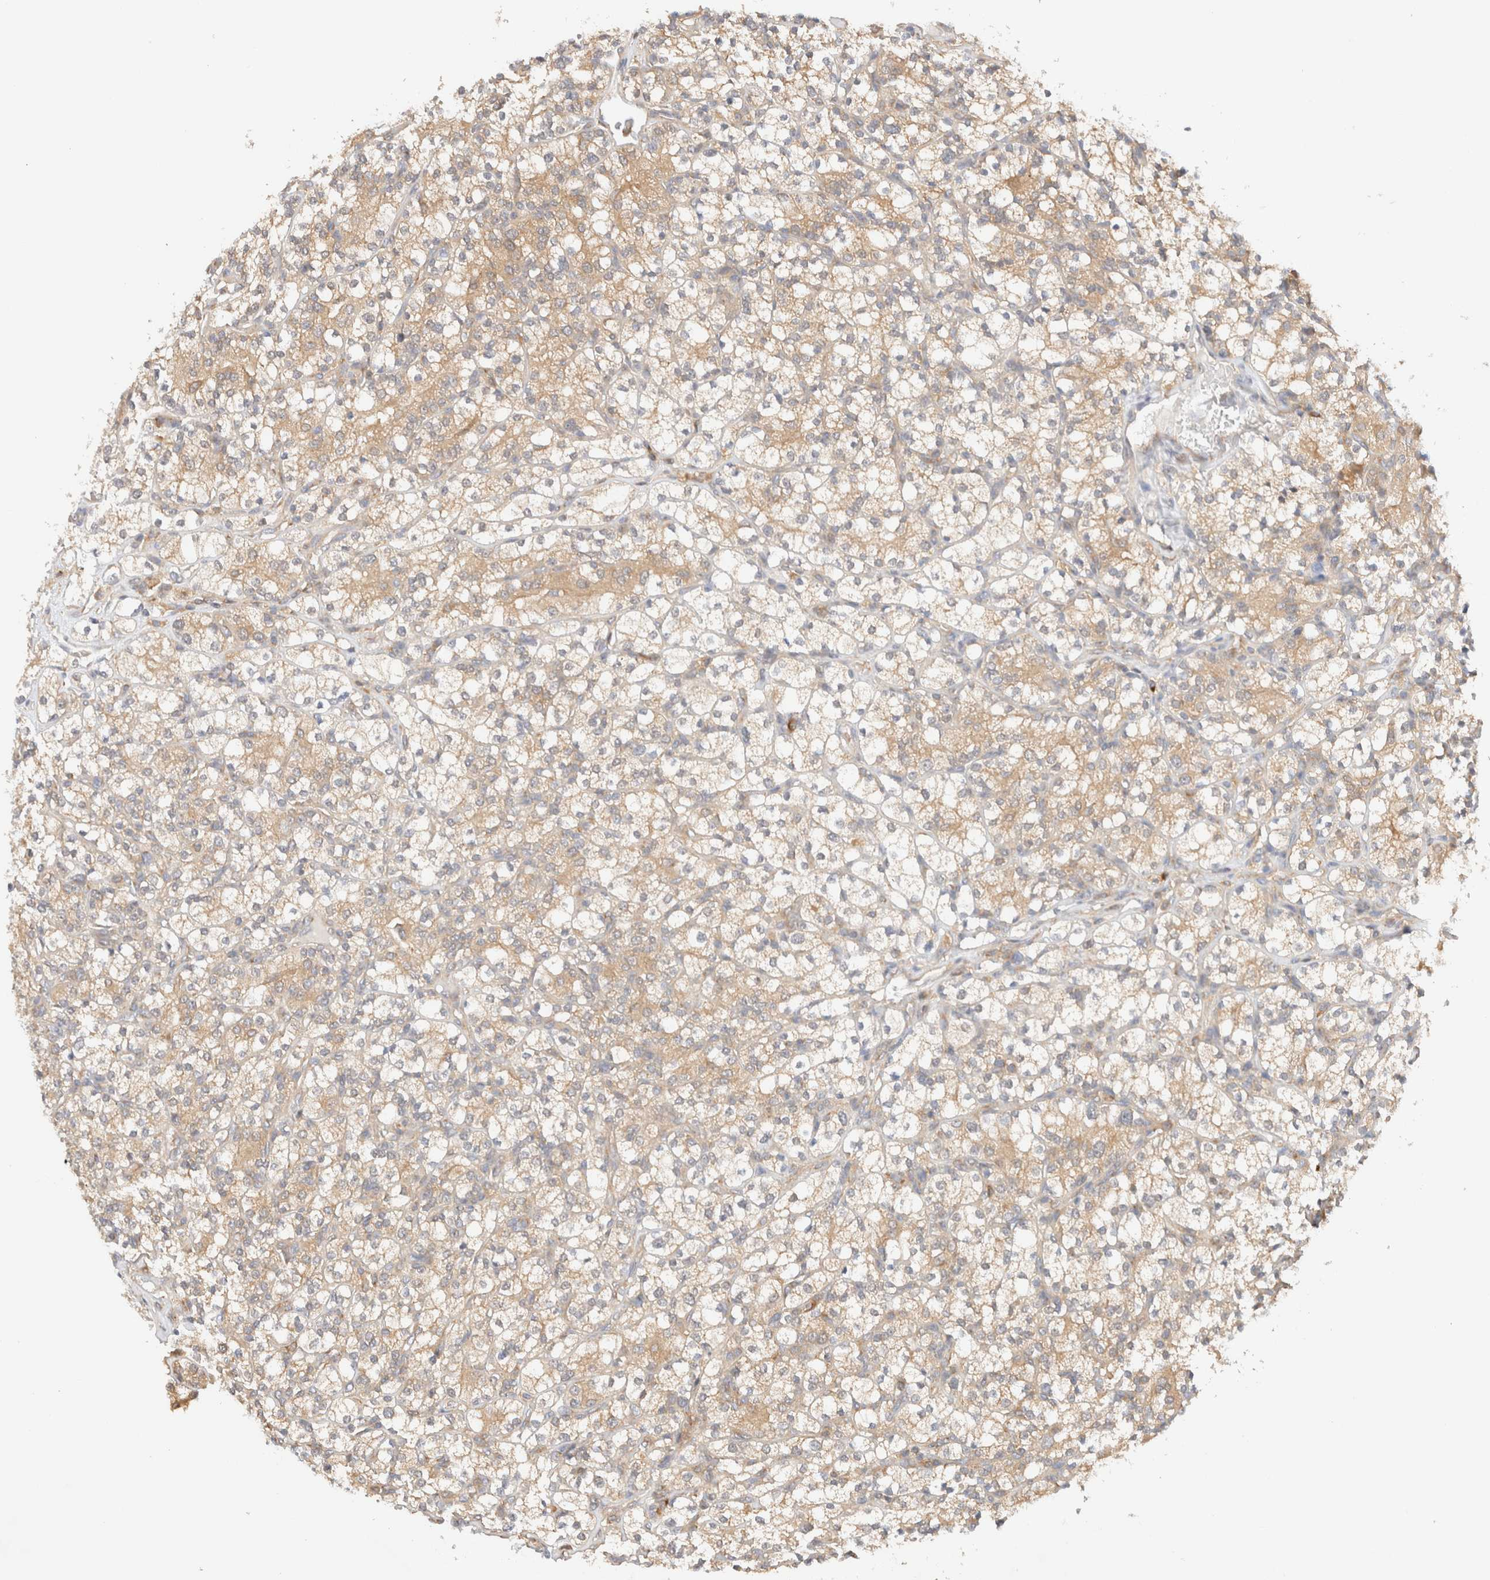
{"staining": {"intensity": "moderate", "quantity": ">75%", "location": "cytoplasmic/membranous"}, "tissue": "renal cancer", "cell_type": "Tumor cells", "image_type": "cancer", "snomed": [{"axis": "morphology", "description": "Adenocarcinoma, NOS"}, {"axis": "topography", "description": "Kidney"}], "caption": "Immunohistochemistry of renal cancer displays medium levels of moderate cytoplasmic/membranous positivity in about >75% of tumor cells.", "gene": "RABEP1", "patient": {"sex": "male", "age": 77}}